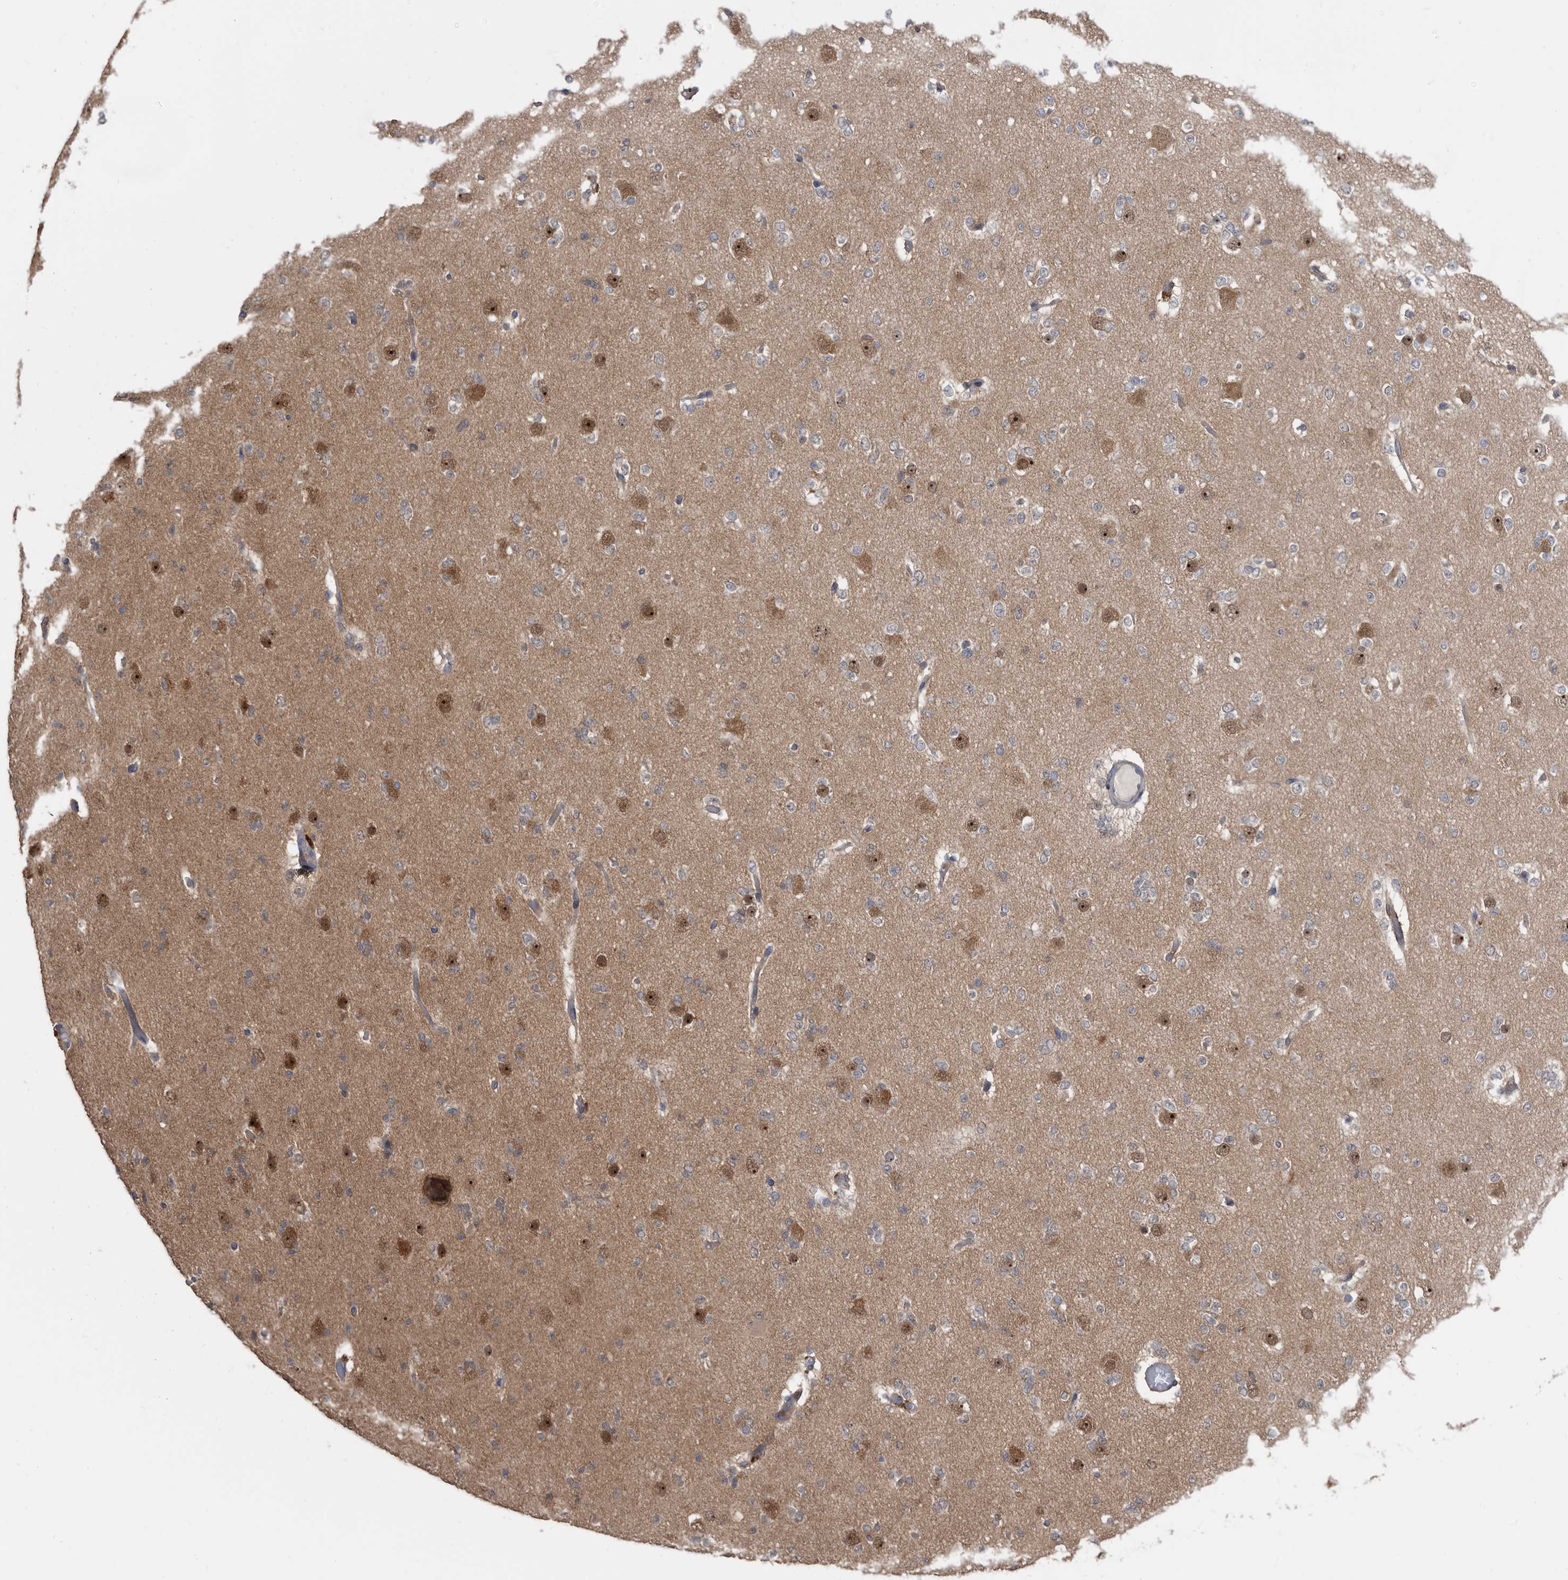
{"staining": {"intensity": "negative", "quantity": "none", "location": "none"}, "tissue": "glioma", "cell_type": "Tumor cells", "image_type": "cancer", "snomed": [{"axis": "morphology", "description": "Glioma, malignant, Low grade"}, {"axis": "topography", "description": "Brain"}], "caption": "Image shows no protein expression in tumor cells of low-grade glioma (malignant) tissue.", "gene": "APEH", "patient": {"sex": "female", "age": 22}}